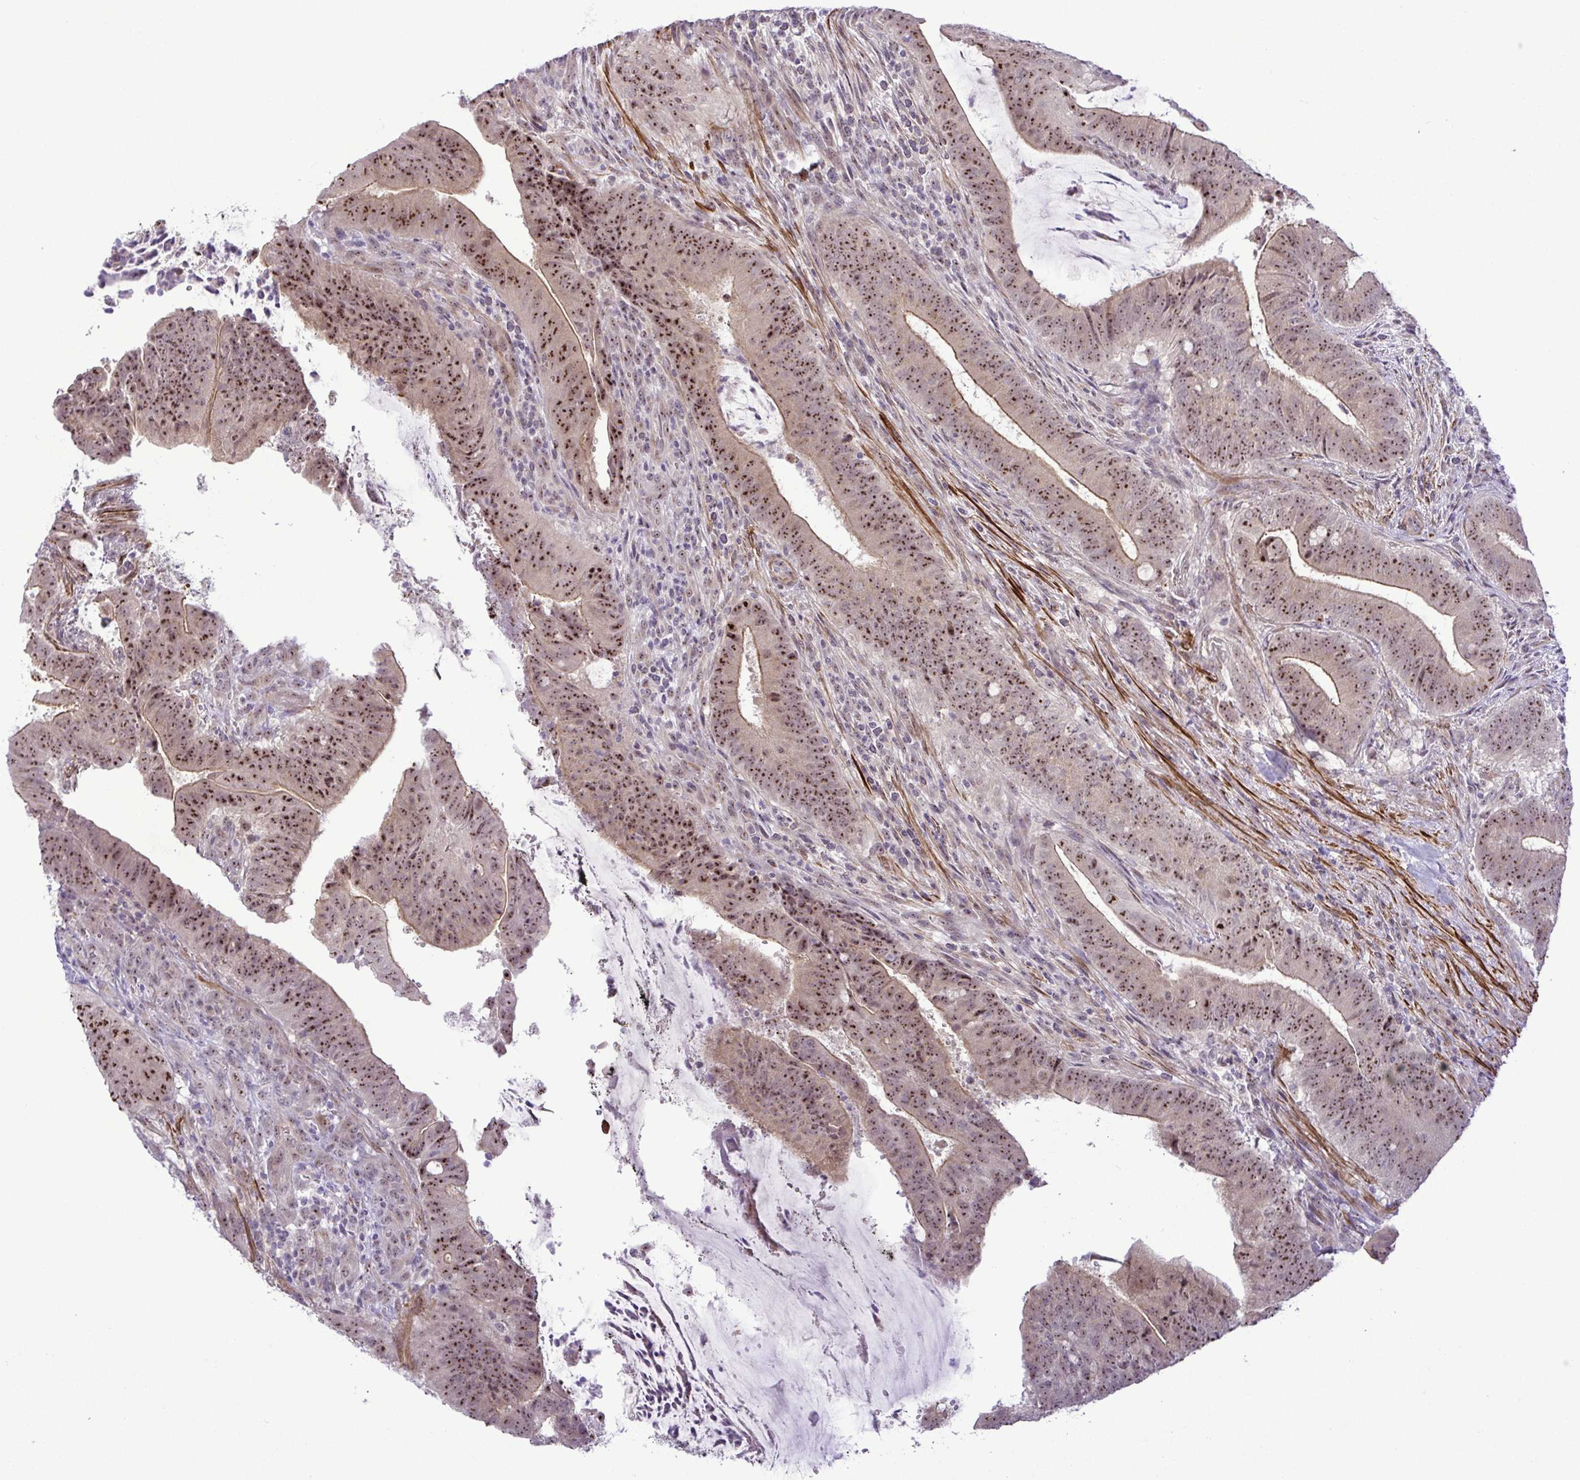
{"staining": {"intensity": "moderate", "quantity": ">75%", "location": "cytoplasmic/membranous,nuclear"}, "tissue": "colorectal cancer", "cell_type": "Tumor cells", "image_type": "cancer", "snomed": [{"axis": "morphology", "description": "Adenocarcinoma, NOS"}, {"axis": "topography", "description": "Colon"}], "caption": "Colorectal cancer stained for a protein demonstrates moderate cytoplasmic/membranous and nuclear positivity in tumor cells. (brown staining indicates protein expression, while blue staining denotes nuclei).", "gene": "RSL24D1", "patient": {"sex": "female", "age": 43}}